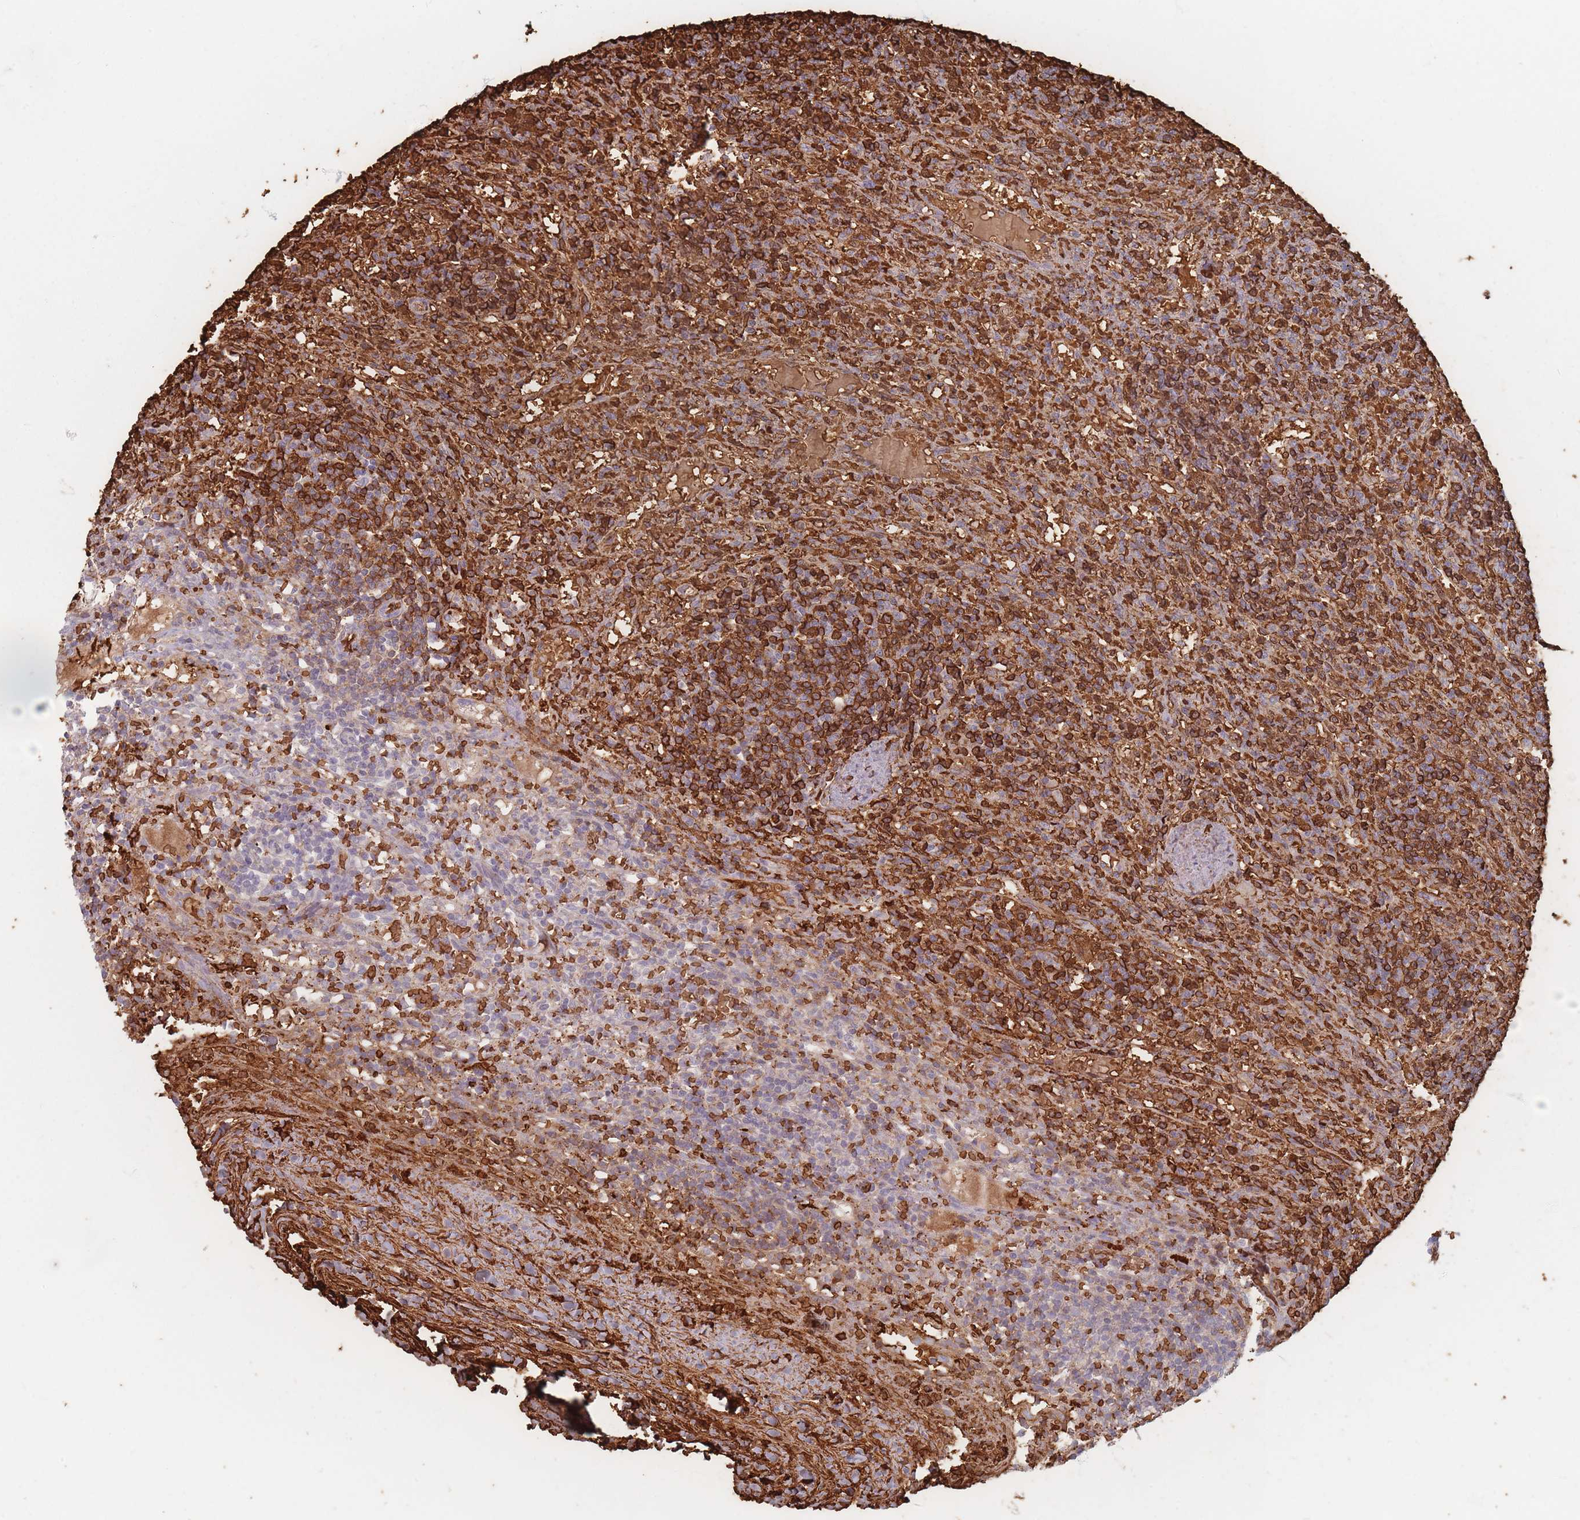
{"staining": {"intensity": "strong", "quantity": "25%-75%", "location": "cytoplasmic/membranous"}, "tissue": "lymphoma", "cell_type": "Tumor cells", "image_type": "cancer", "snomed": [{"axis": "morphology", "description": "Malignant lymphoma, non-Hodgkin's type, Low grade"}, {"axis": "topography", "description": "Spleen"}], "caption": "Tumor cells reveal high levels of strong cytoplasmic/membranous expression in about 25%-75% of cells in lymphoma. The staining was performed using DAB to visualize the protein expression in brown, while the nuclei were stained in blue with hematoxylin (Magnification: 20x).", "gene": "SLC2A6", "patient": {"sex": "male", "age": 76}}